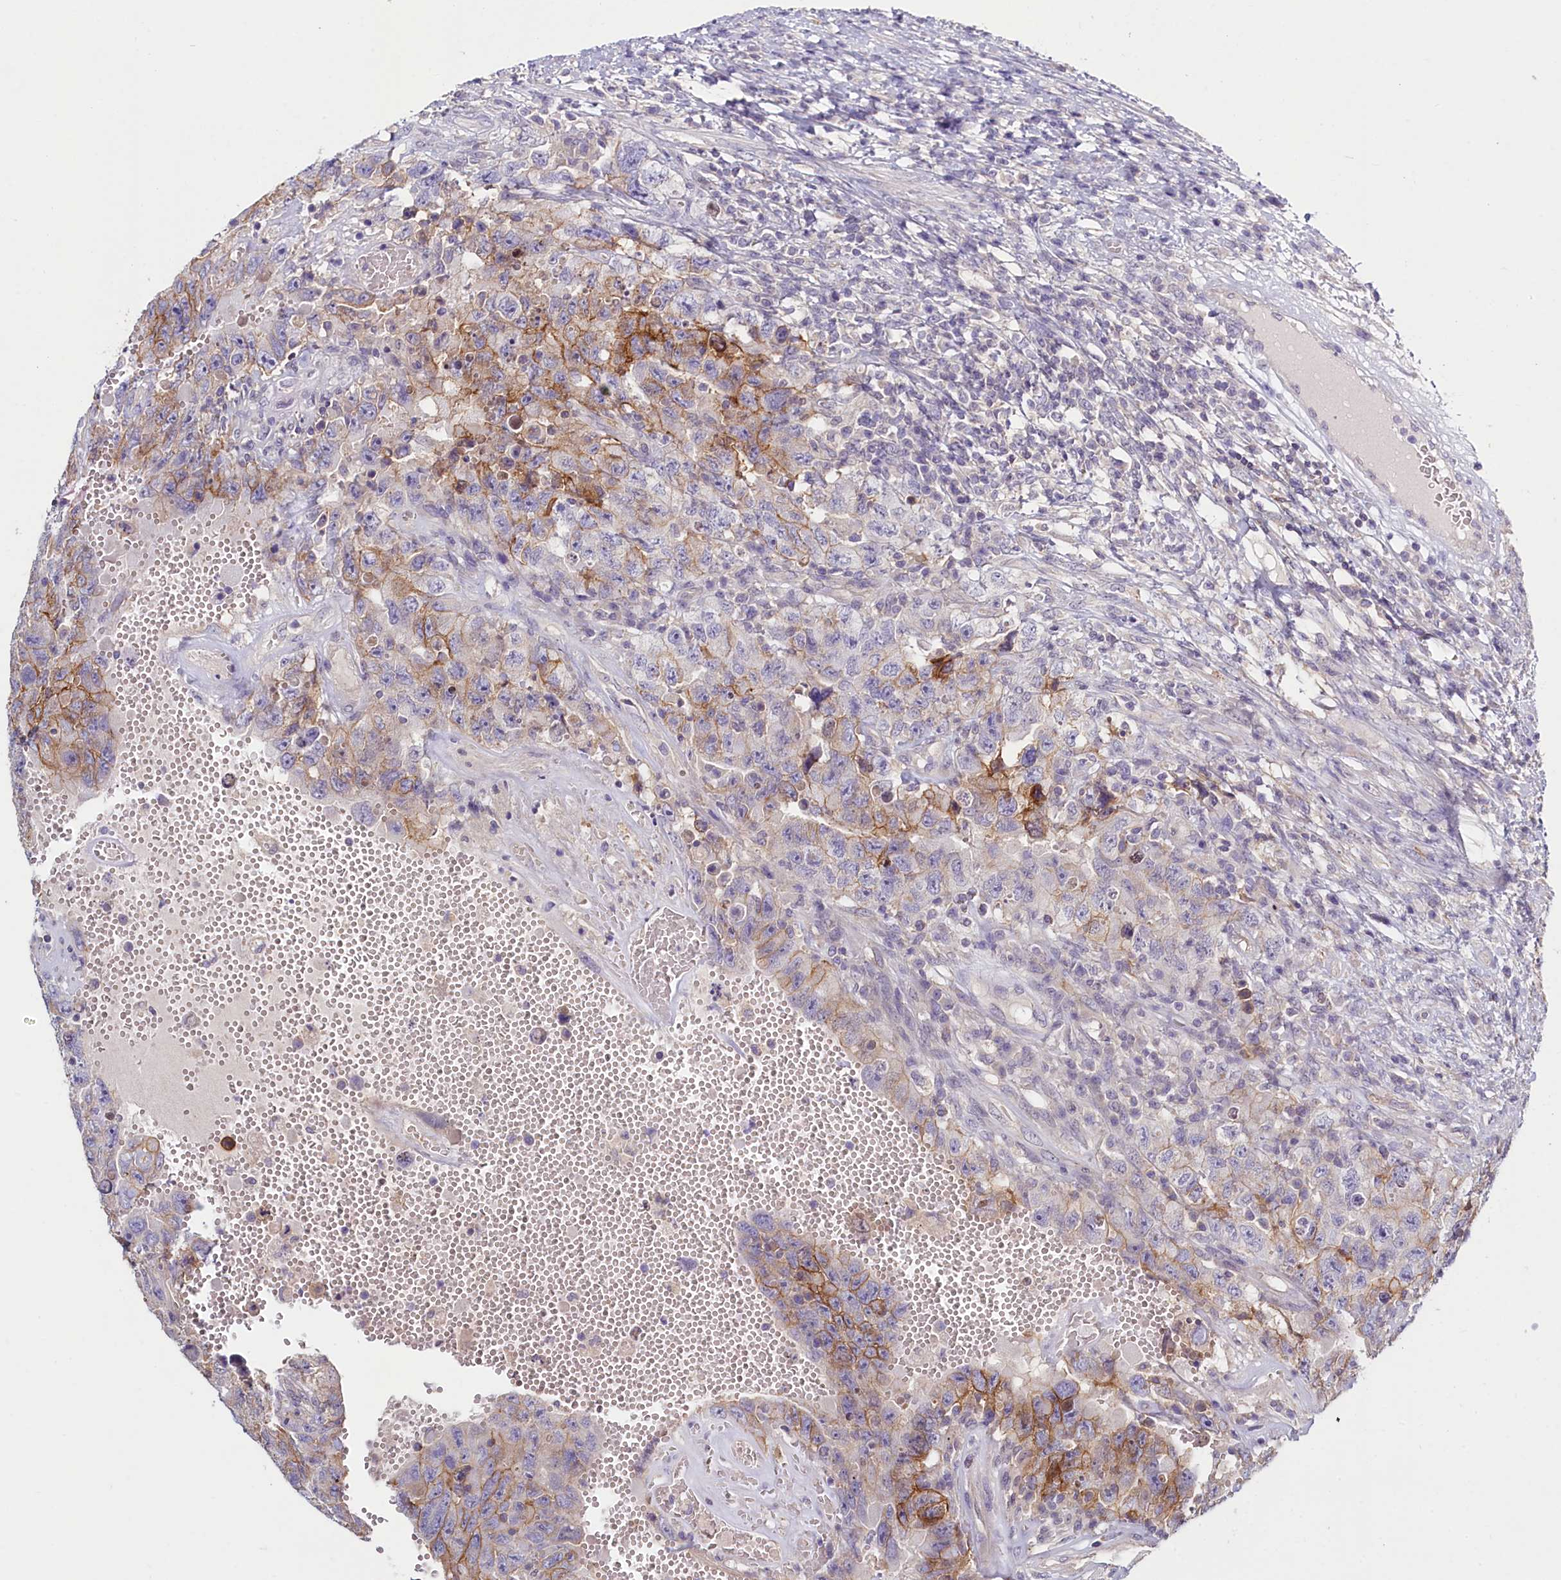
{"staining": {"intensity": "moderate", "quantity": "25%-75%", "location": "cytoplasmic/membranous"}, "tissue": "testis cancer", "cell_type": "Tumor cells", "image_type": "cancer", "snomed": [{"axis": "morphology", "description": "Carcinoma, Embryonal, NOS"}, {"axis": "topography", "description": "Testis"}], "caption": "Embryonal carcinoma (testis) was stained to show a protein in brown. There is medium levels of moderate cytoplasmic/membranous expression in approximately 25%-75% of tumor cells. (Stains: DAB (3,3'-diaminobenzidine) in brown, nuclei in blue, Microscopy: brightfield microscopy at high magnification).", "gene": "PDE6D", "patient": {"sex": "male", "age": 26}}